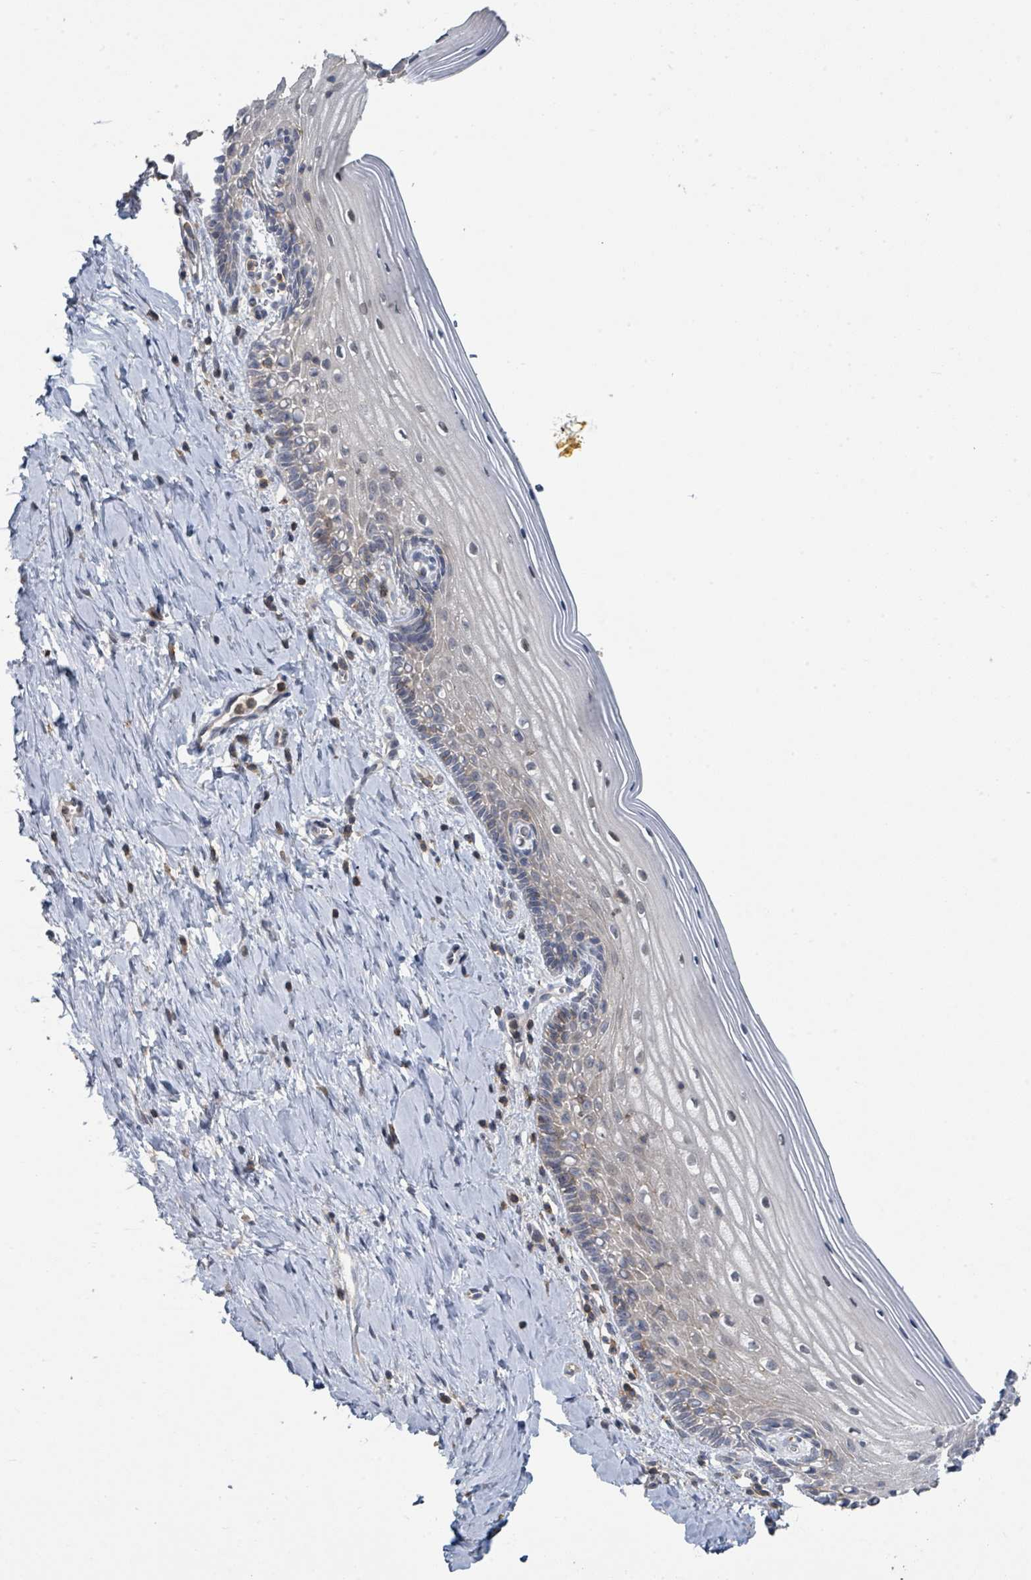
{"staining": {"intensity": "negative", "quantity": "none", "location": "none"}, "tissue": "cervix", "cell_type": "Glandular cells", "image_type": "normal", "snomed": [{"axis": "morphology", "description": "Normal tissue, NOS"}, {"axis": "topography", "description": "Cervix"}], "caption": "A micrograph of human cervix is negative for staining in glandular cells. (Stains: DAB (3,3'-diaminobenzidine) immunohistochemistry with hematoxylin counter stain, Microscopy: brightfield microscopy at high magnification).", "gene": "LRRC42", "patient": {"sex": "female", "age": 44}}